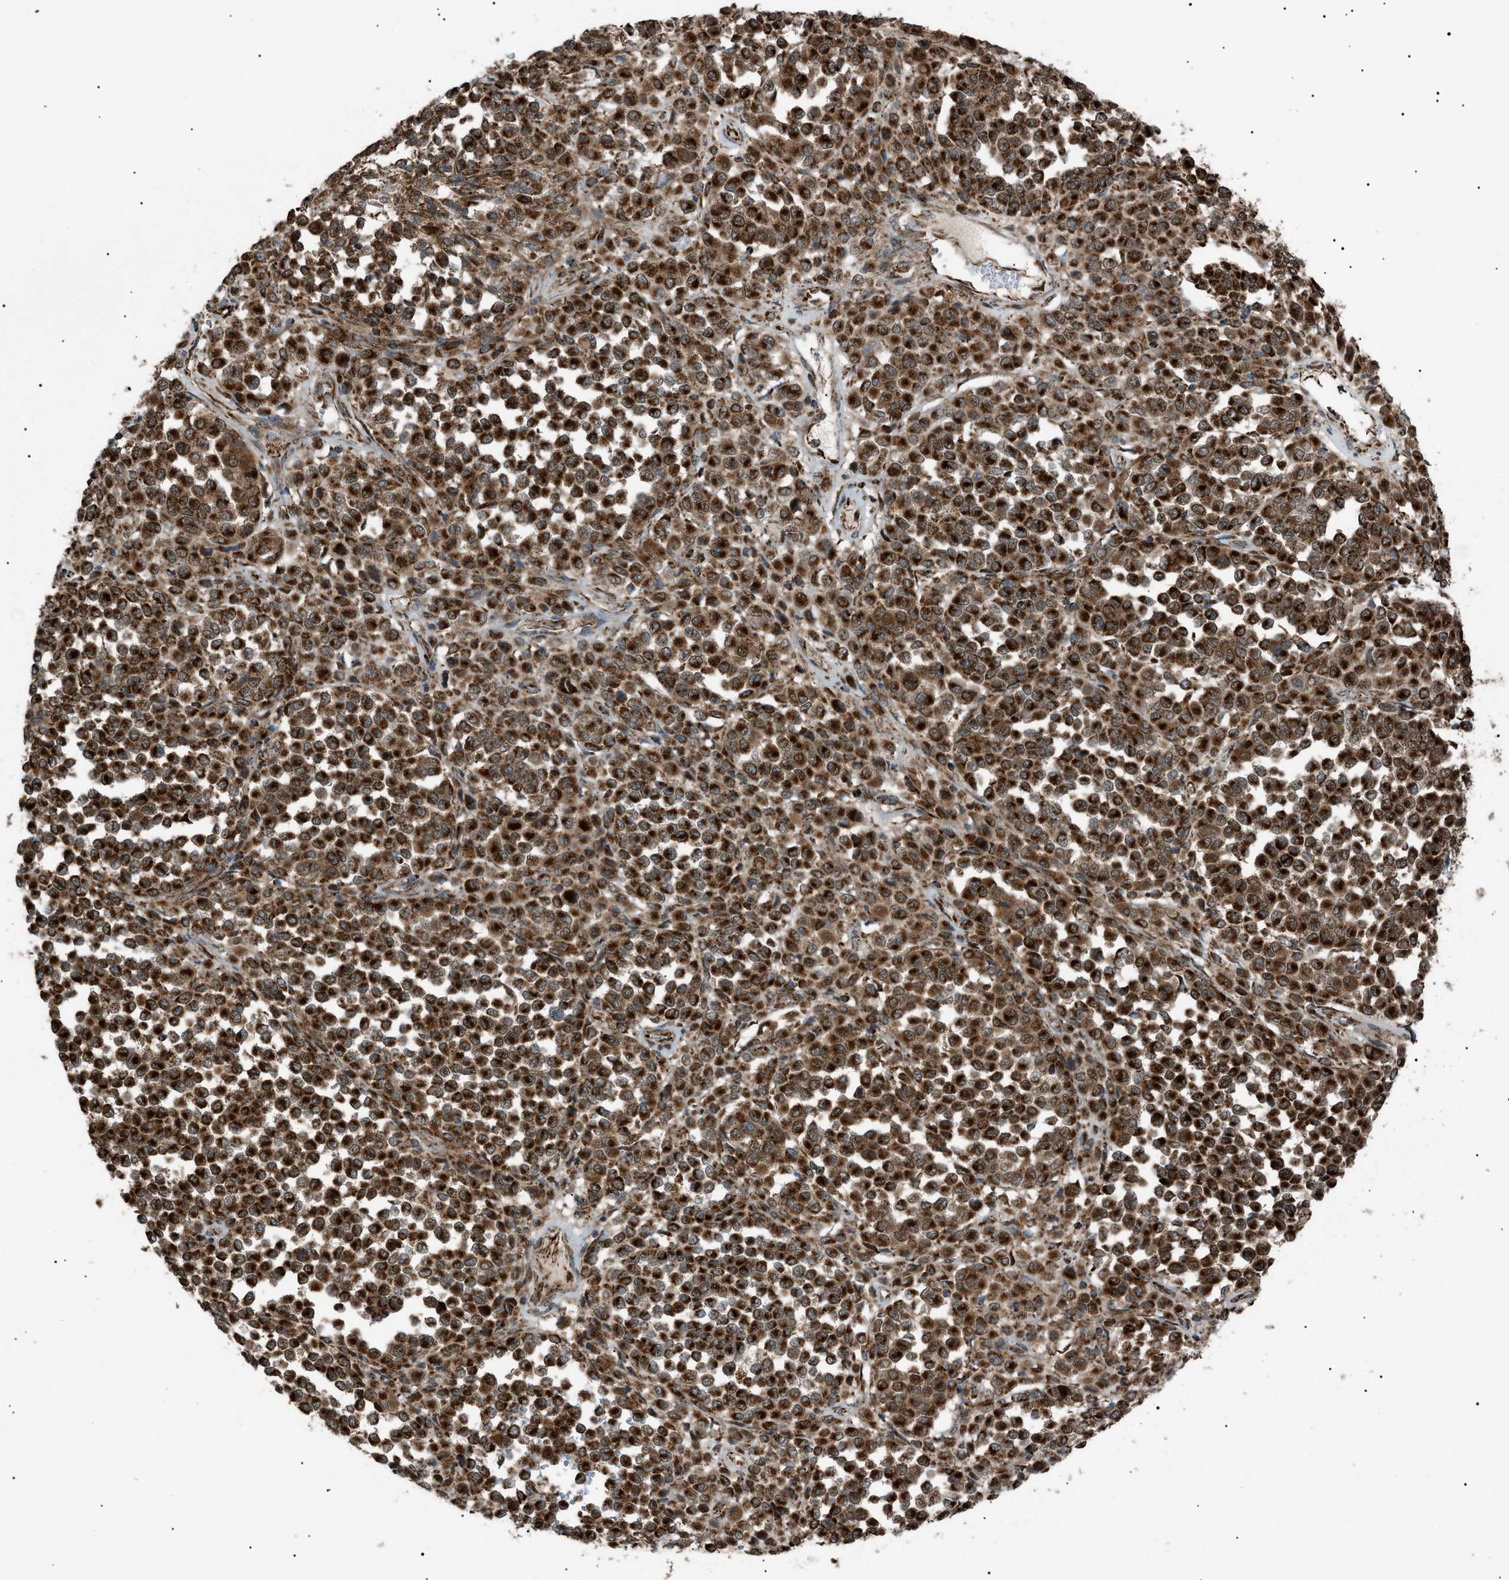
{"staining": {"intensity": "strong", "quantity": ">75%", "location": "cytoplasmic/membranous"}, "tissue": "melanoma", "cell_type": "Tumor cells", "image_type": "cancer", "snomed": [{"axis": "morphology", "description": "Malignant melanoma, Metastatic site"}, {"axis": "topography", "description": "Pancreas"}], "caption": "Malignant melanoma (metastatic site) stained with a protein marker demonstrates strong staining in tumor cells.", "gene": "C1GALT1C1", "patient": {"sex": "female", "age": 30}}